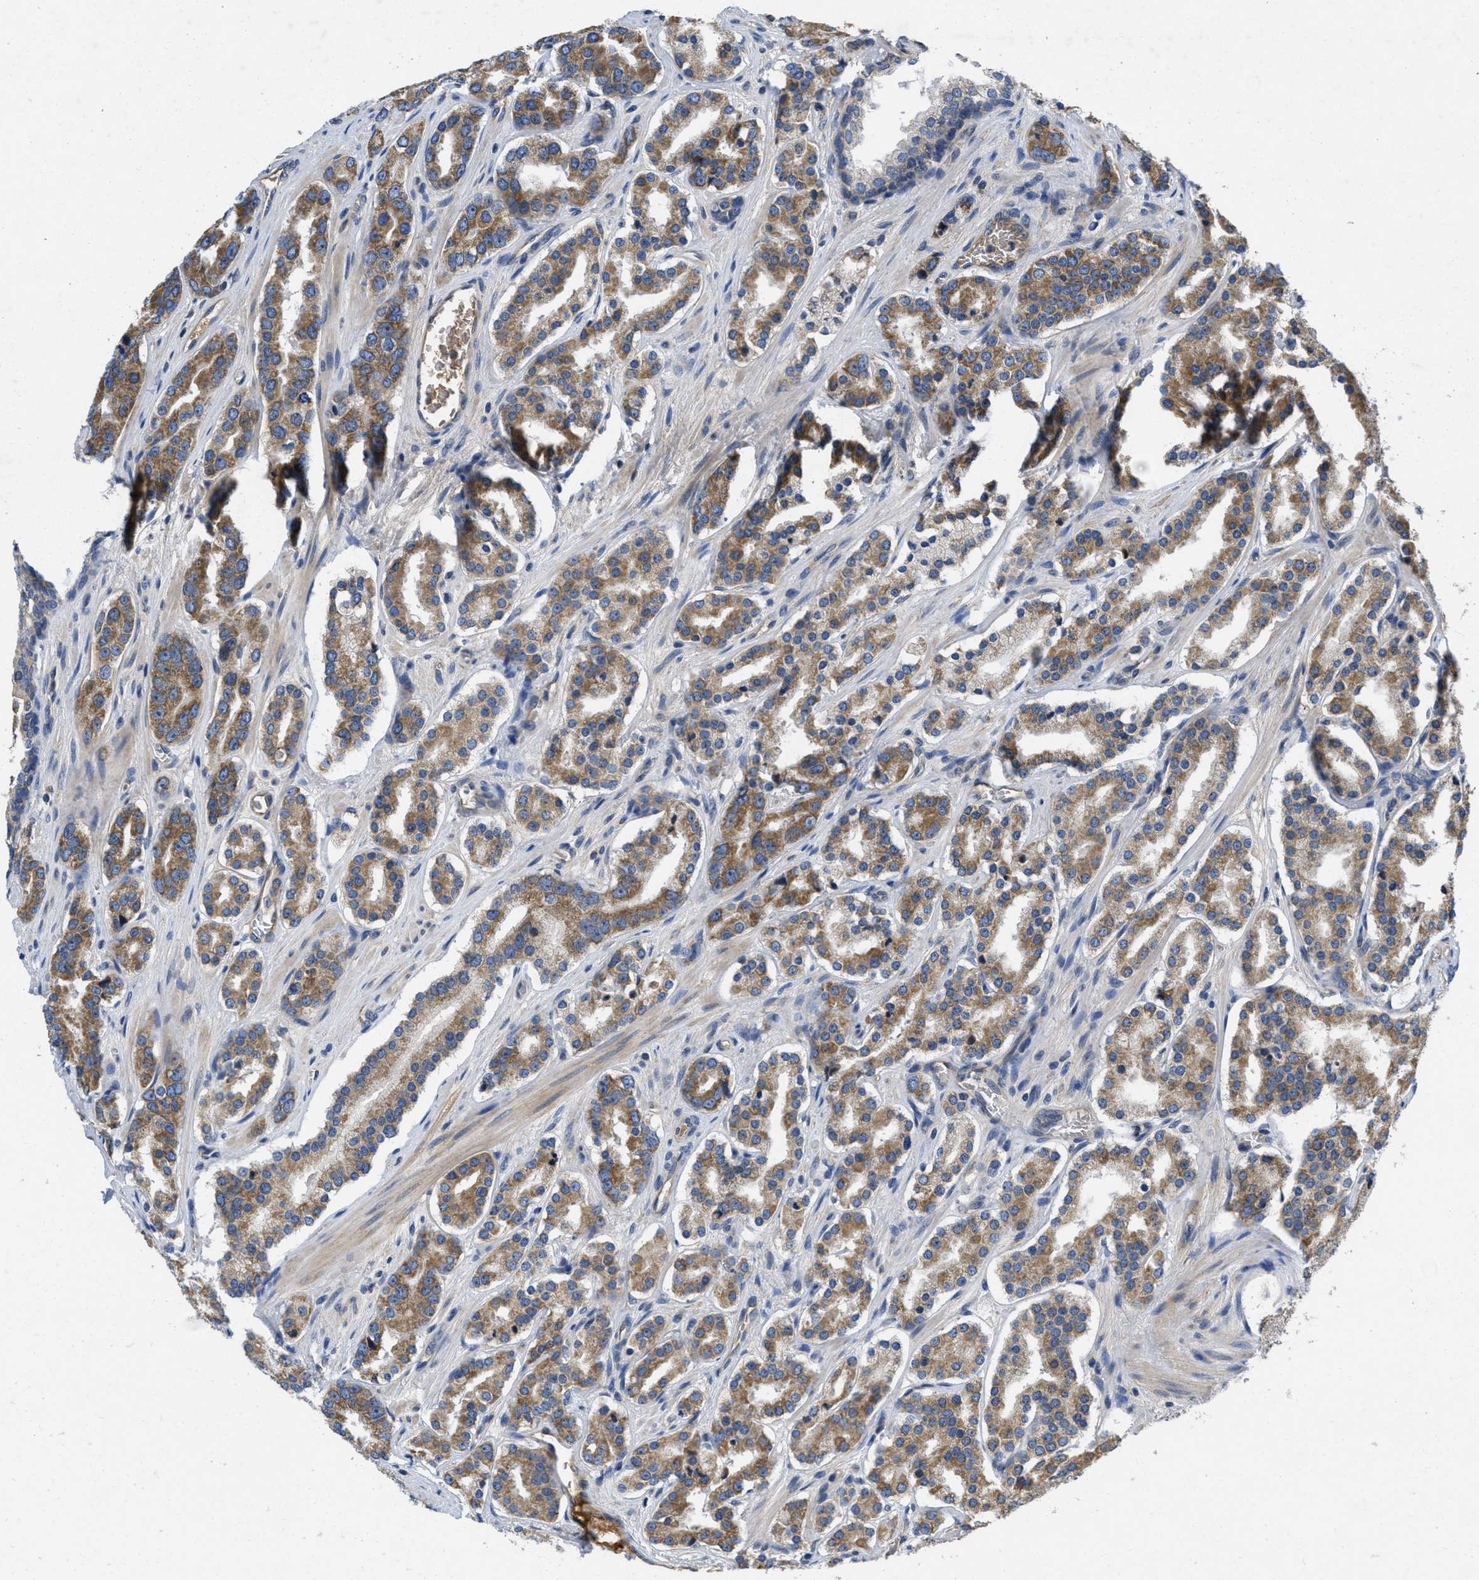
{"staining": {"intensity": "moderate", "quantity": ">75%", "location": "cytoplasmic/membranous"}, "tissue": "prostate cancer", "cell_type": "Tumor cells", "image_type": "cancer", "snomed": [{"axis": "morphology", "description": "Adenocarcinoma, High grade"}, {"axis": "topography", "description": "Prostate"}], "caption": "Protein expression analysis of prostate cancer (high-grade adenocarcinoma) reveals moderate cytoplasmic/membranous expression in about >75% of tumor cells. The staining is performed using DAB brown chromogen to label protein expression. The nuclei are counter-stained blue using hematoxylin.", "gene": "GALK1", "patient": {"sex": "male", "age": 60}}